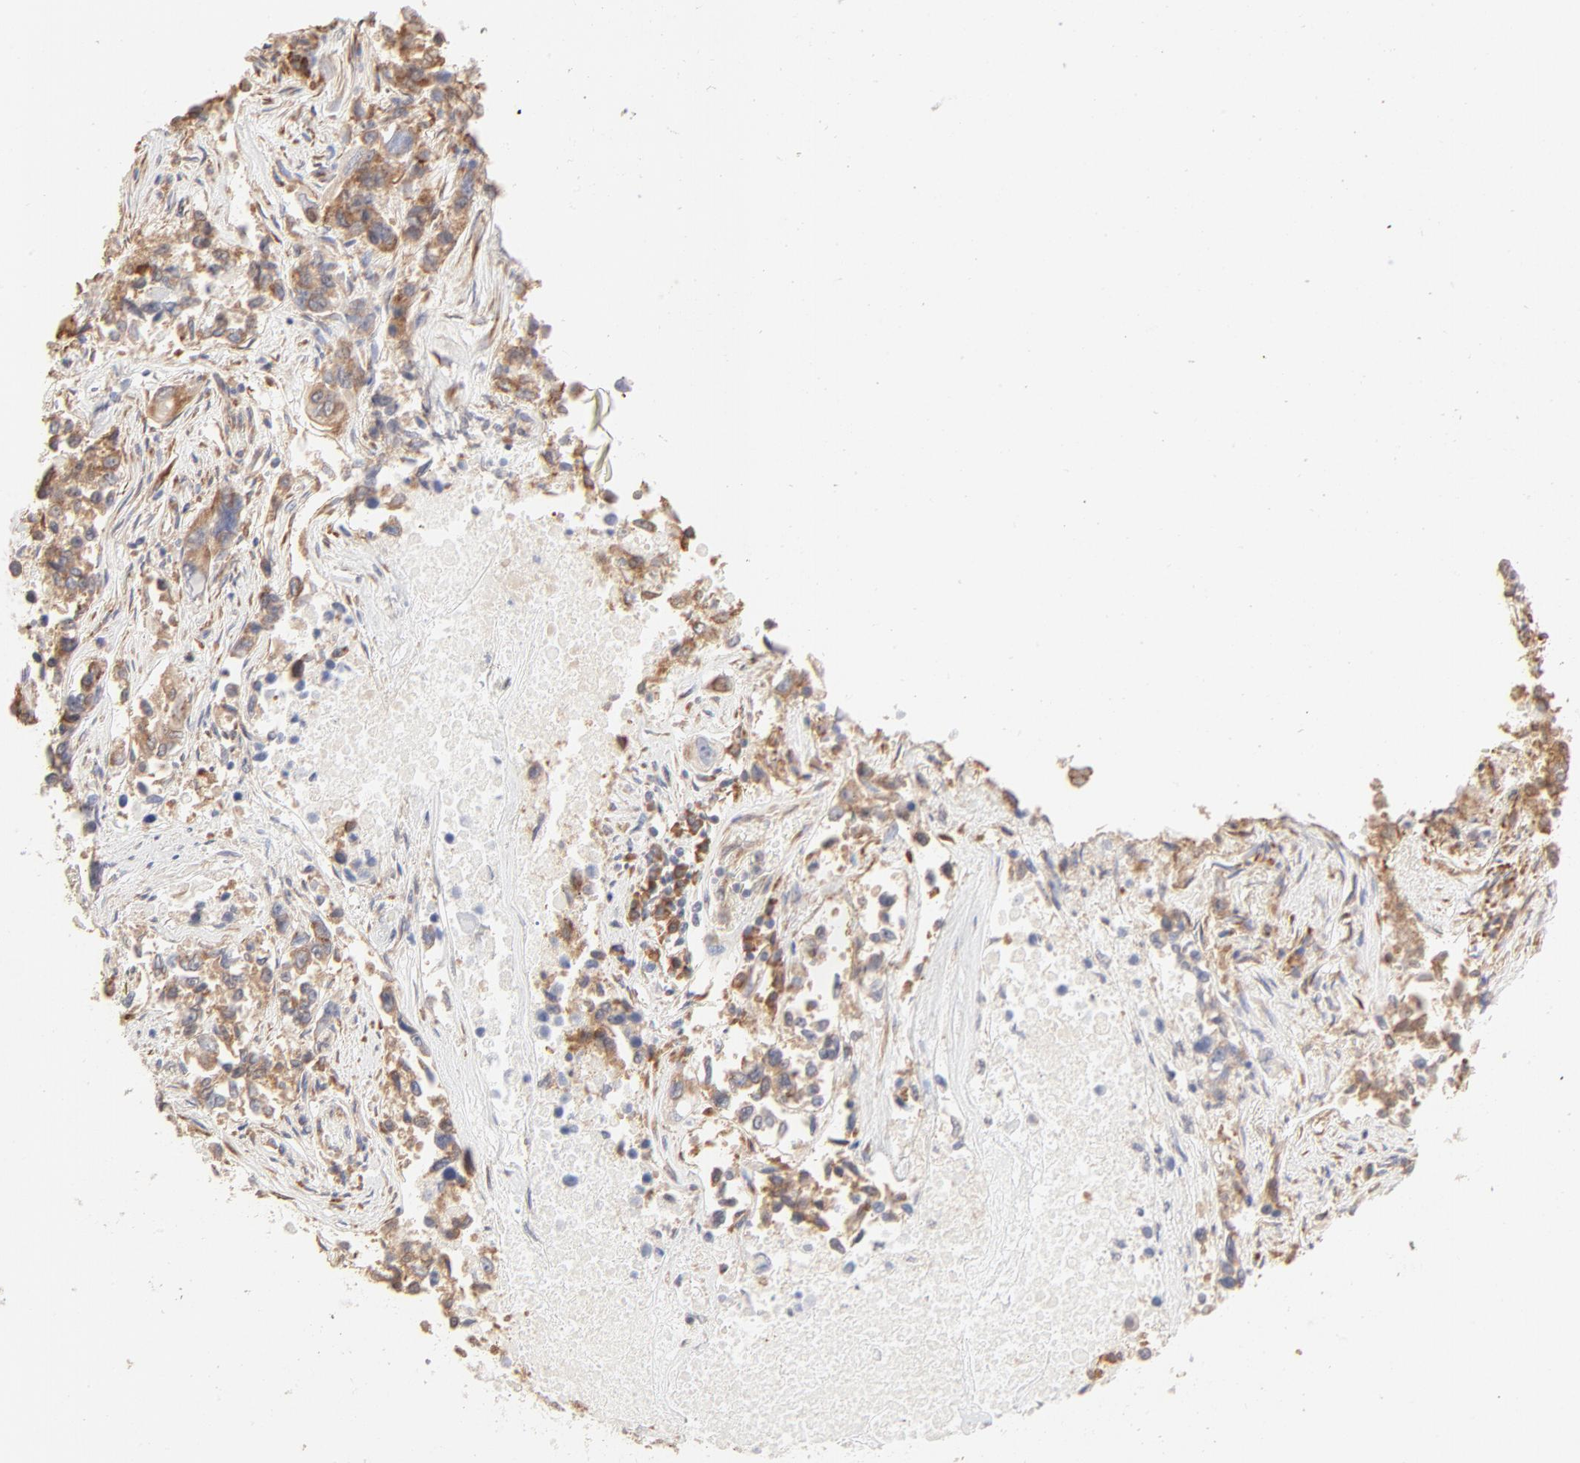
{"staining": {"intensity": "weak", "quantity": ">75%", "location": "cytoplasmic/membranous"}, "tissue": "lung cancer", "cell_type": "Tumor cells", "image_type": "cancer", "snomed": [{"axis": "morphology", "description": "Adenocarcinoma, NOS"}, {"axis": "topography", "description": "Lung"}], "caption": "Tumor cells reveal low levels of weak cytoplasmic/membranous staining in about >75% of cells in human lung cancer (adenocarcinoma).", "gene": "RPS21", "patient": {"sex": "male", "age": 84}}